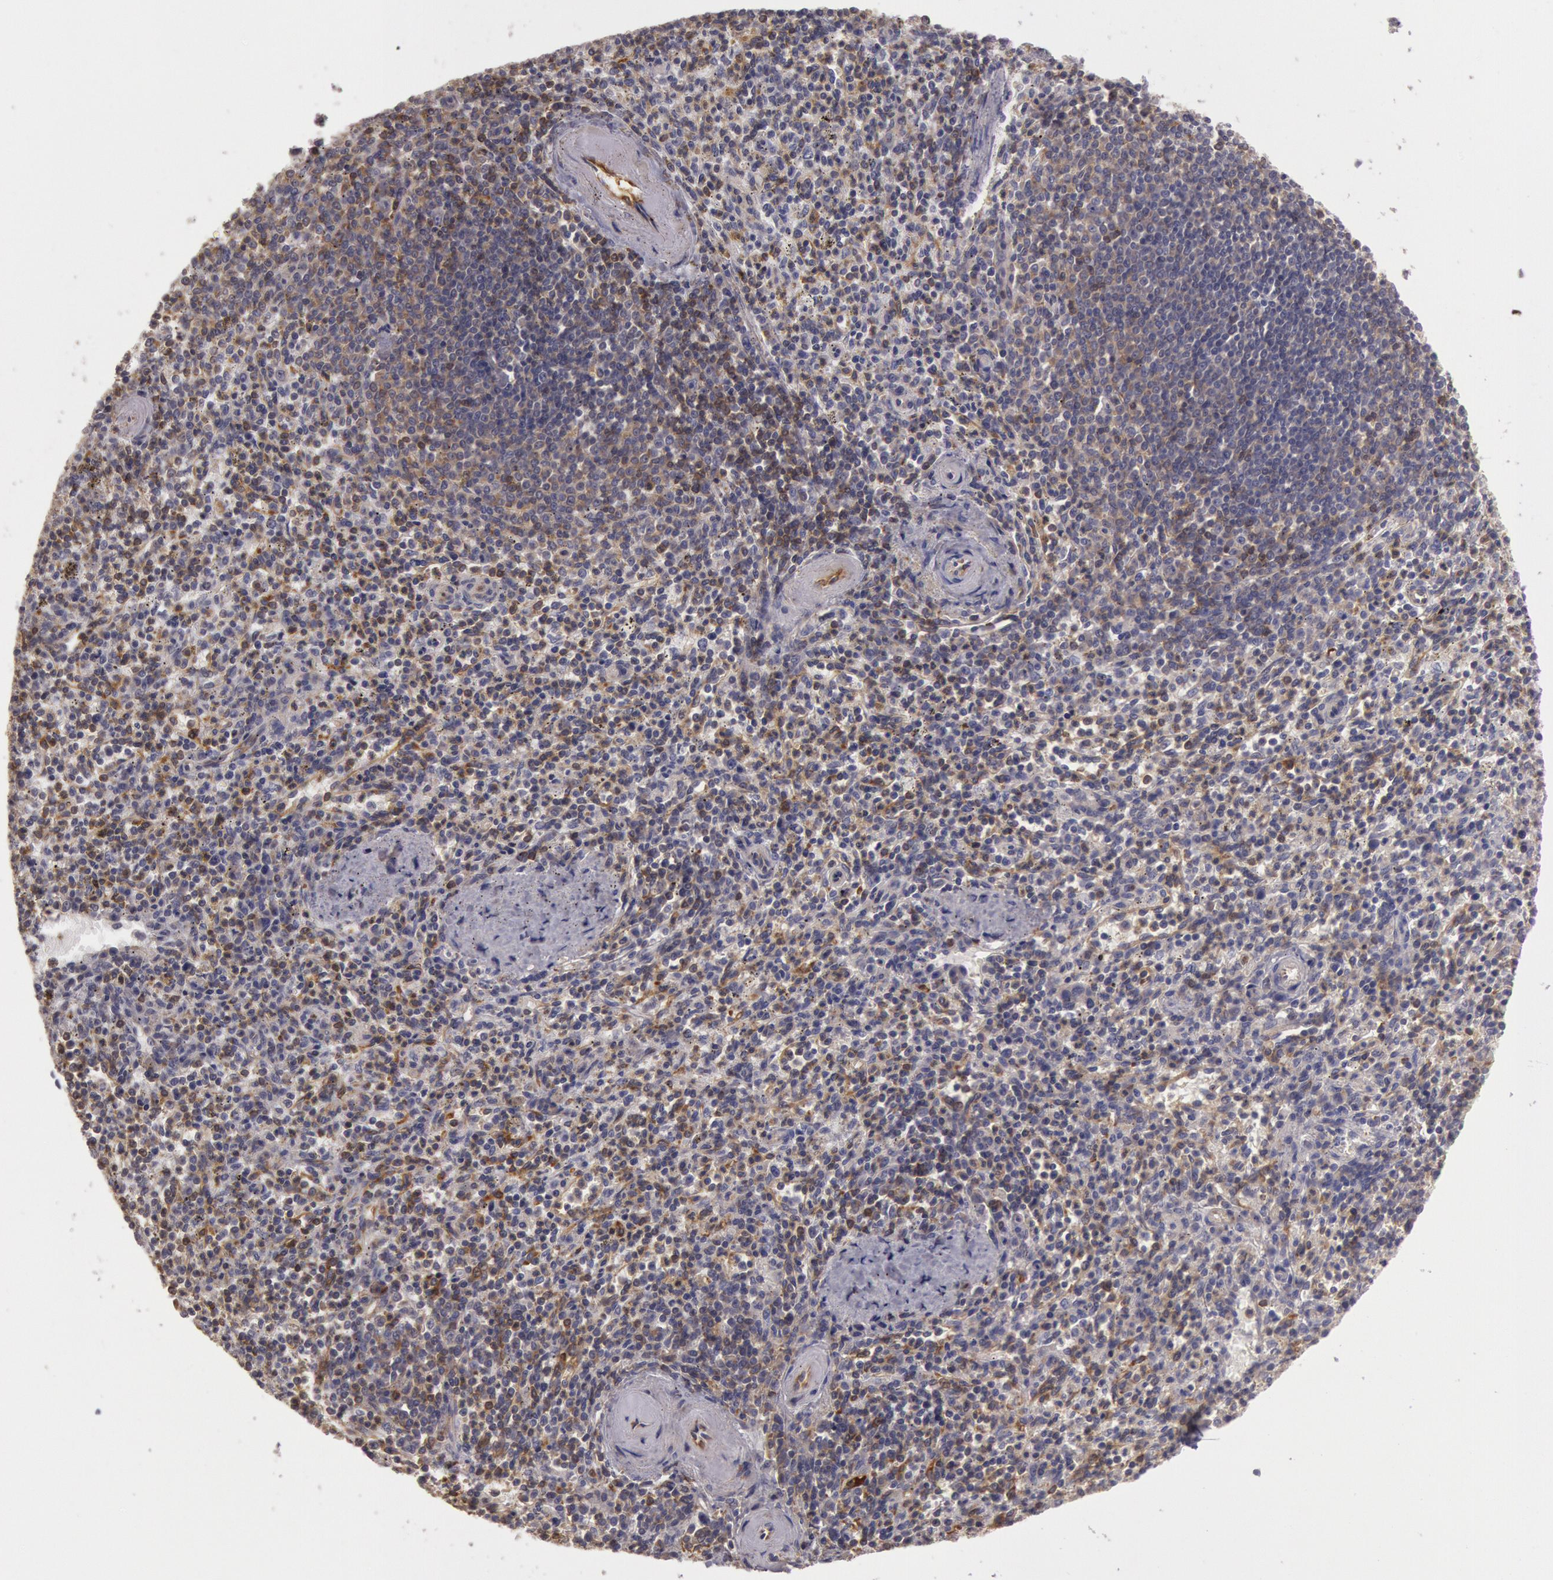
{"staining": {"intensity": "moderate", "quantity": "25%-75%", "location": "cytoplasmic/membranous"}, "tissue": "spleen", "cell_type": "Cells in red pulp", "image_type": "normal", "snomed": [{"axis": "morphology", "description": "Normal tissue, NOS"}, {"axis": "topography", "description": "Spleen"}], "caption": "Immunohistochemistry (IHC) photomicrograph of benign spleen: human spleen stained using immunohistochemistry (IHC) demonstrates medium levels of moderate protein expression localized specifically in the cytoplasmic/membranous of cells in red pulp, appearing as a cytoplasmic/membranous brown color.", "gene": "NMT2", "patient": {"sex": "male", "age": 72}}